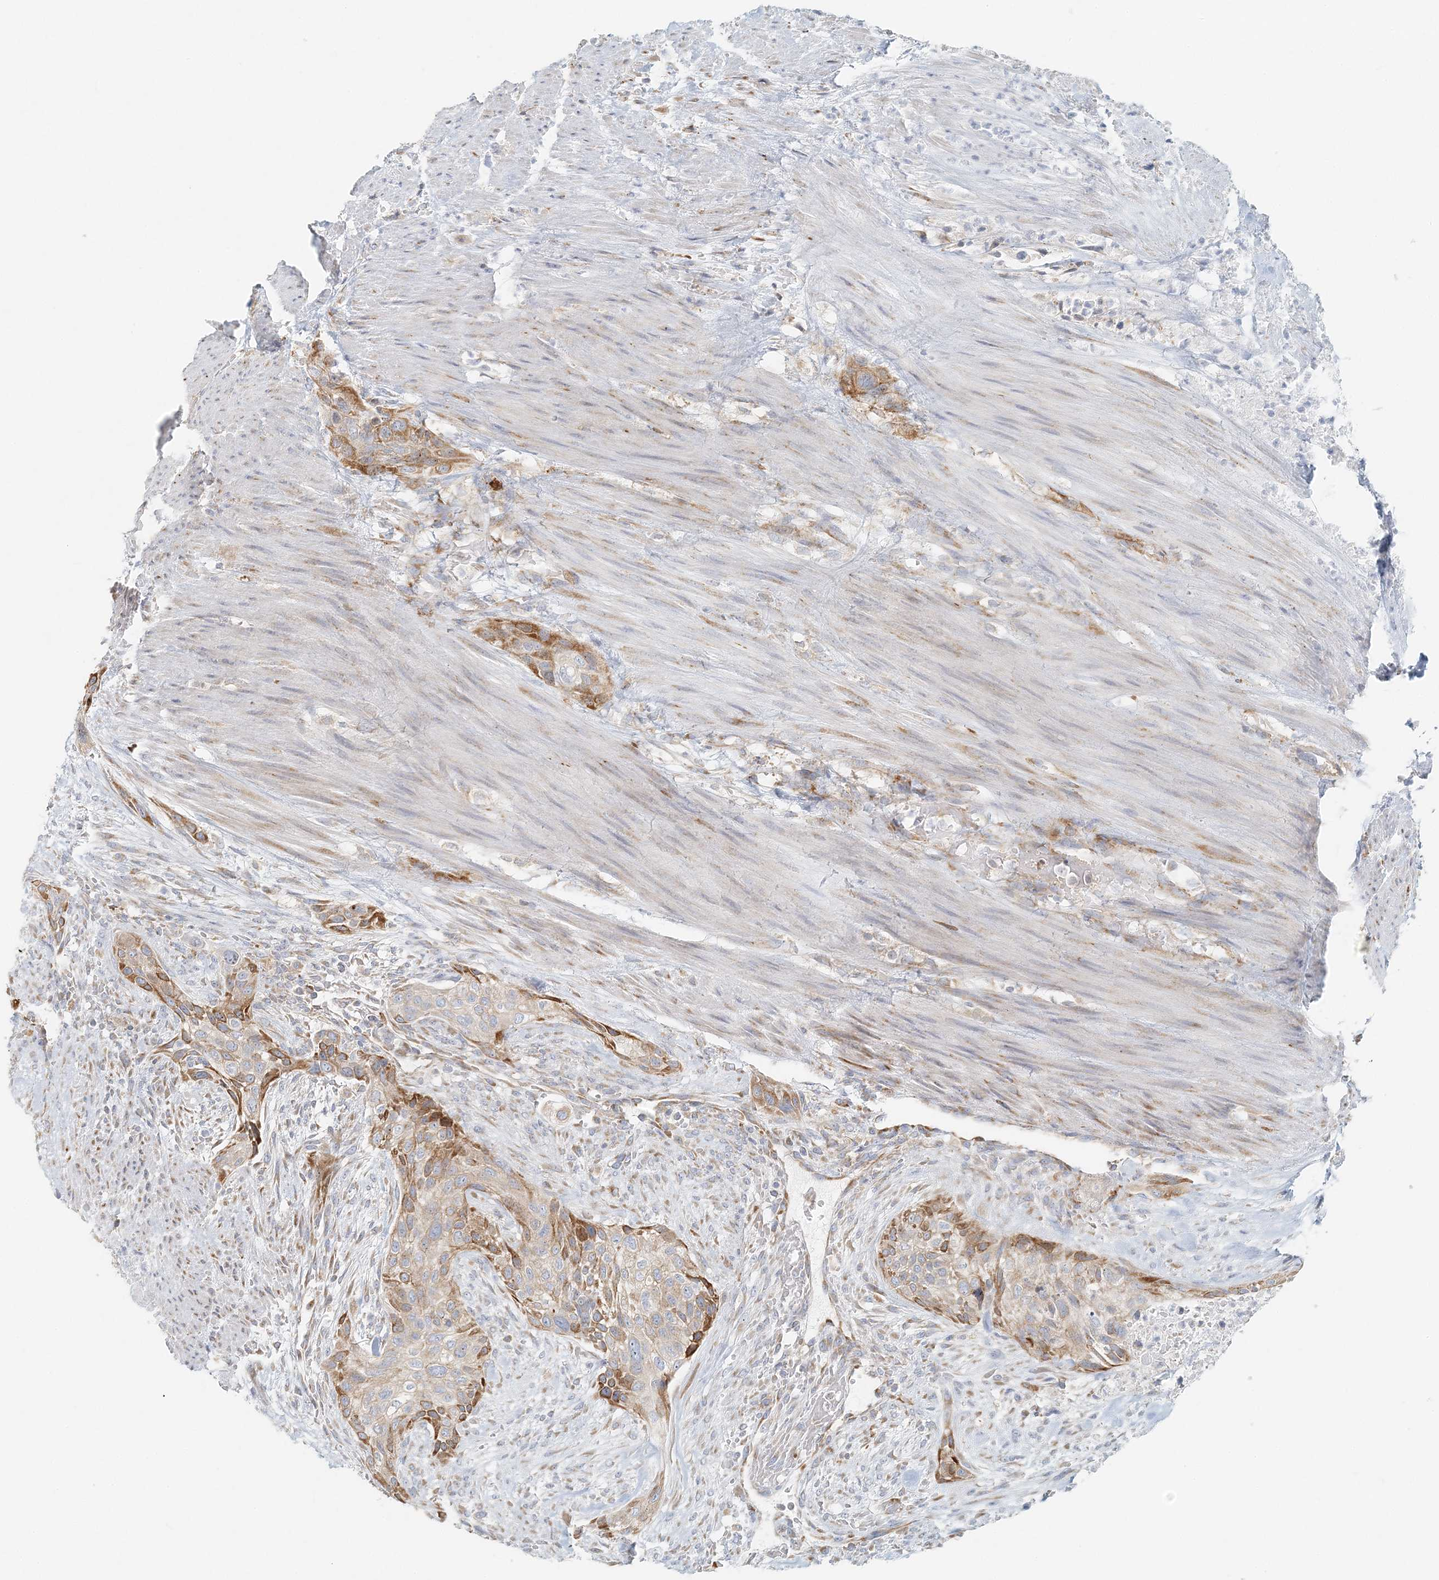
{"staining": {"intensity": "moderate", "quantity": "25%-75%", "location": "cytoplasmic/membranous"}, "tissue": "urothelial cancer", "cell_type": "Tumor cells", "image_type": "cancer", "snomed": [{"axis": "morphology", "description": "Urothelial carcinoma, High grade"}, {"axis": "topography", "description": "Urinary bladder"}], "caption": "Protein analysis of urothelial carcinoma (high-grade) tissue demonstrates moderate cytoplasmic/membranous staining in about 25%-75% of tumor cells.", "gene": "STK11IP", "patient": {"sex": "male", "age": 35}}